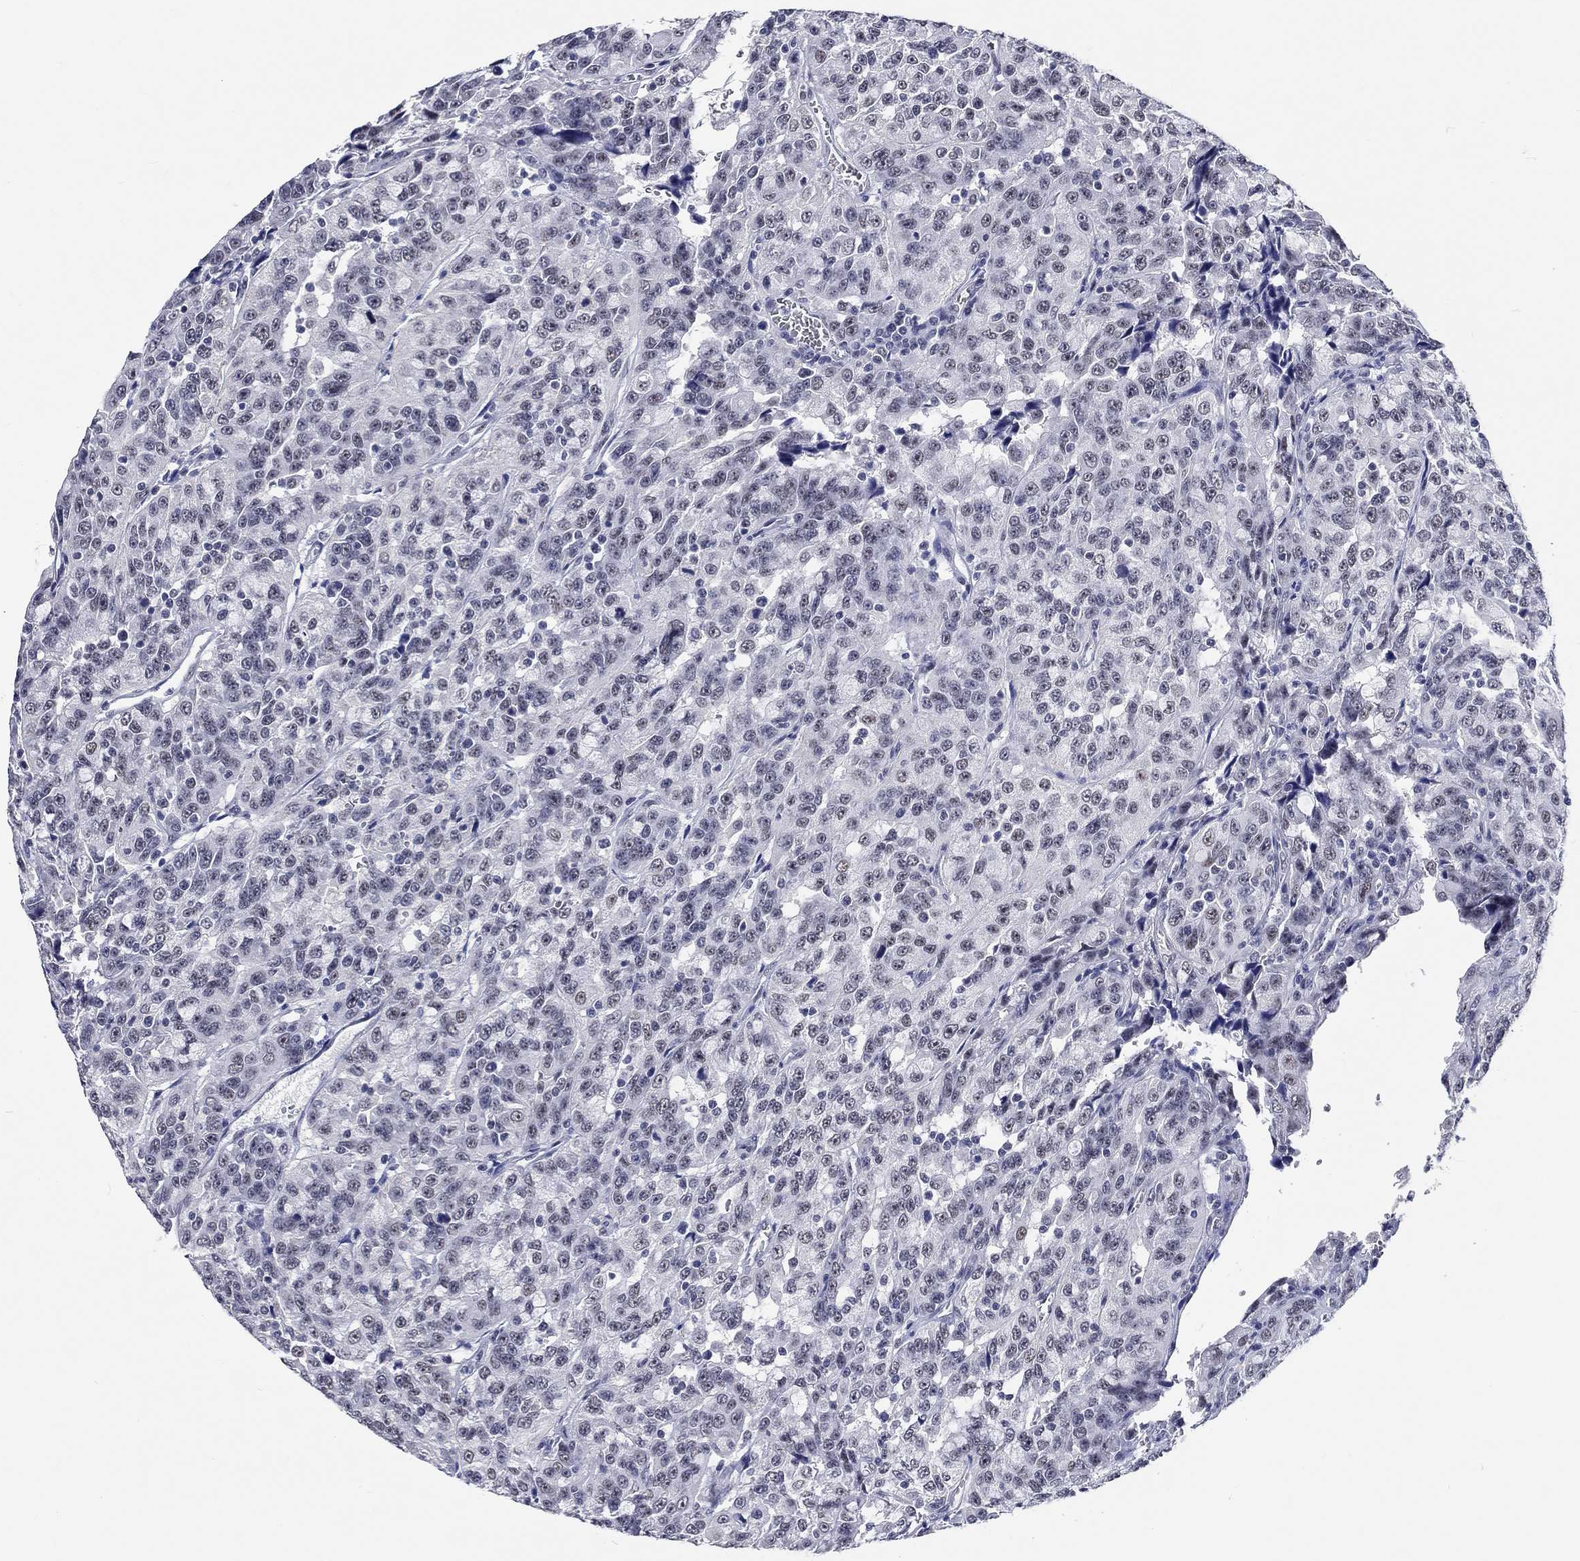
{"staining": {"intensity": "negative", "quantity": "none", "location": "none"}, "tissue": "urothelial cancer", "cell_type": "Tumor cells", "image_type": "cancer", "snomed": [{"axis": "morphology", "description": "Urothelial carcinoma, NOS"}, {"axis": "morphology", "description": "Urothelial carcinoma, High grade"}, {"axis": "topography", "description": "Urinary bladder"}], "caption": "Immunohistochemistry of human high-grade urothelial carcinoma demonstrates no positivity in tumor cells.", "gene": "GRIN1", "patient": {"sex": "female", "age": 73}}